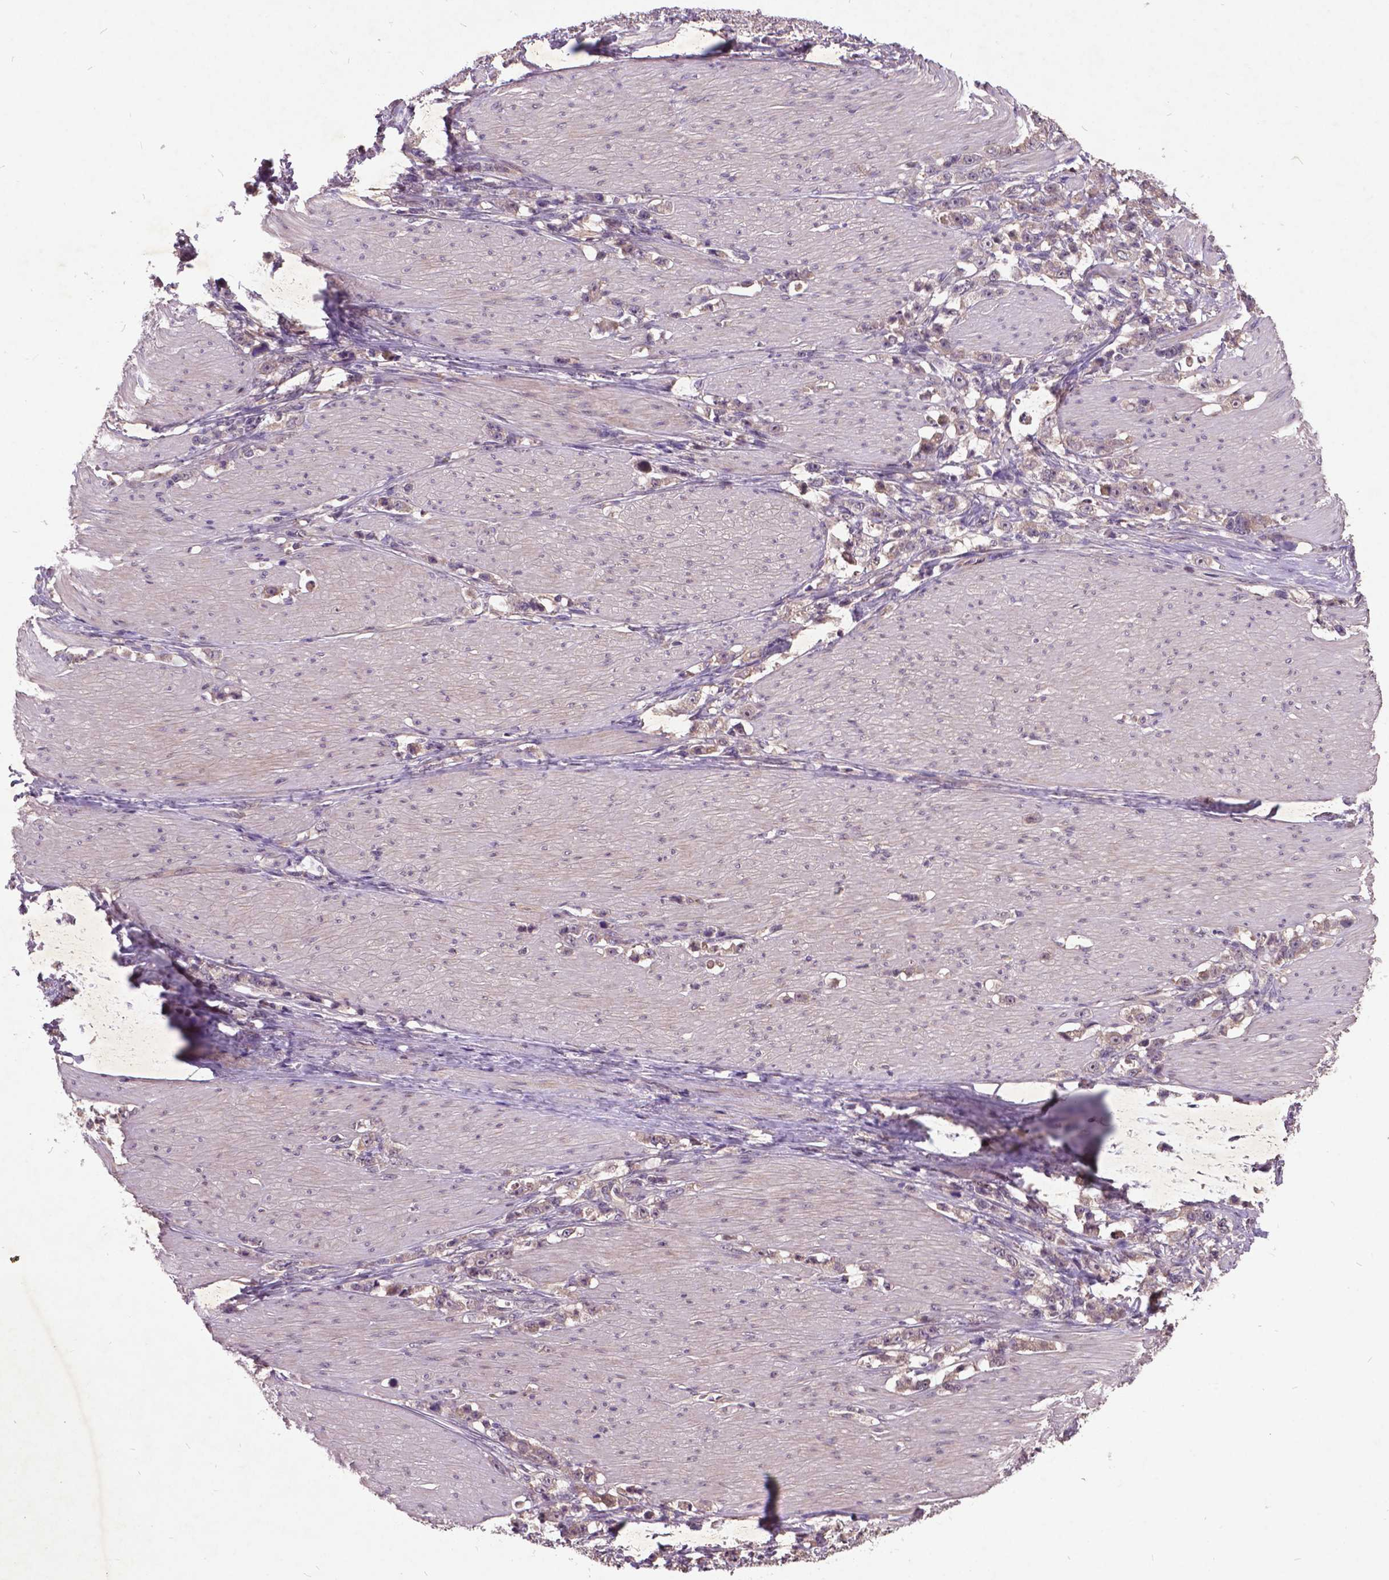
{"staining": {"intensity": "negative", "quantity": "none", "location": "none"}, "tissue": "stomach cancer", "cell_type": "Tumor cells", "image_type": "cancer", "snomed": [{"axis": "morphology", "description": "Adenocarcinoma, NOS"}, {"axis": "topography", "description": "Stomach, lower"}], "caption": "Adenocarcinoma (stomach) was stained to show a protein in brown. There is no significant positivity in tumor cells. (Stains: DAB immunohistochemistry with hematoxylin counter stain, Microscopy: brightfield microscopy at high magnification).", "gene": "AP1S3", "patient": {"sex": "male", "age": 88}}